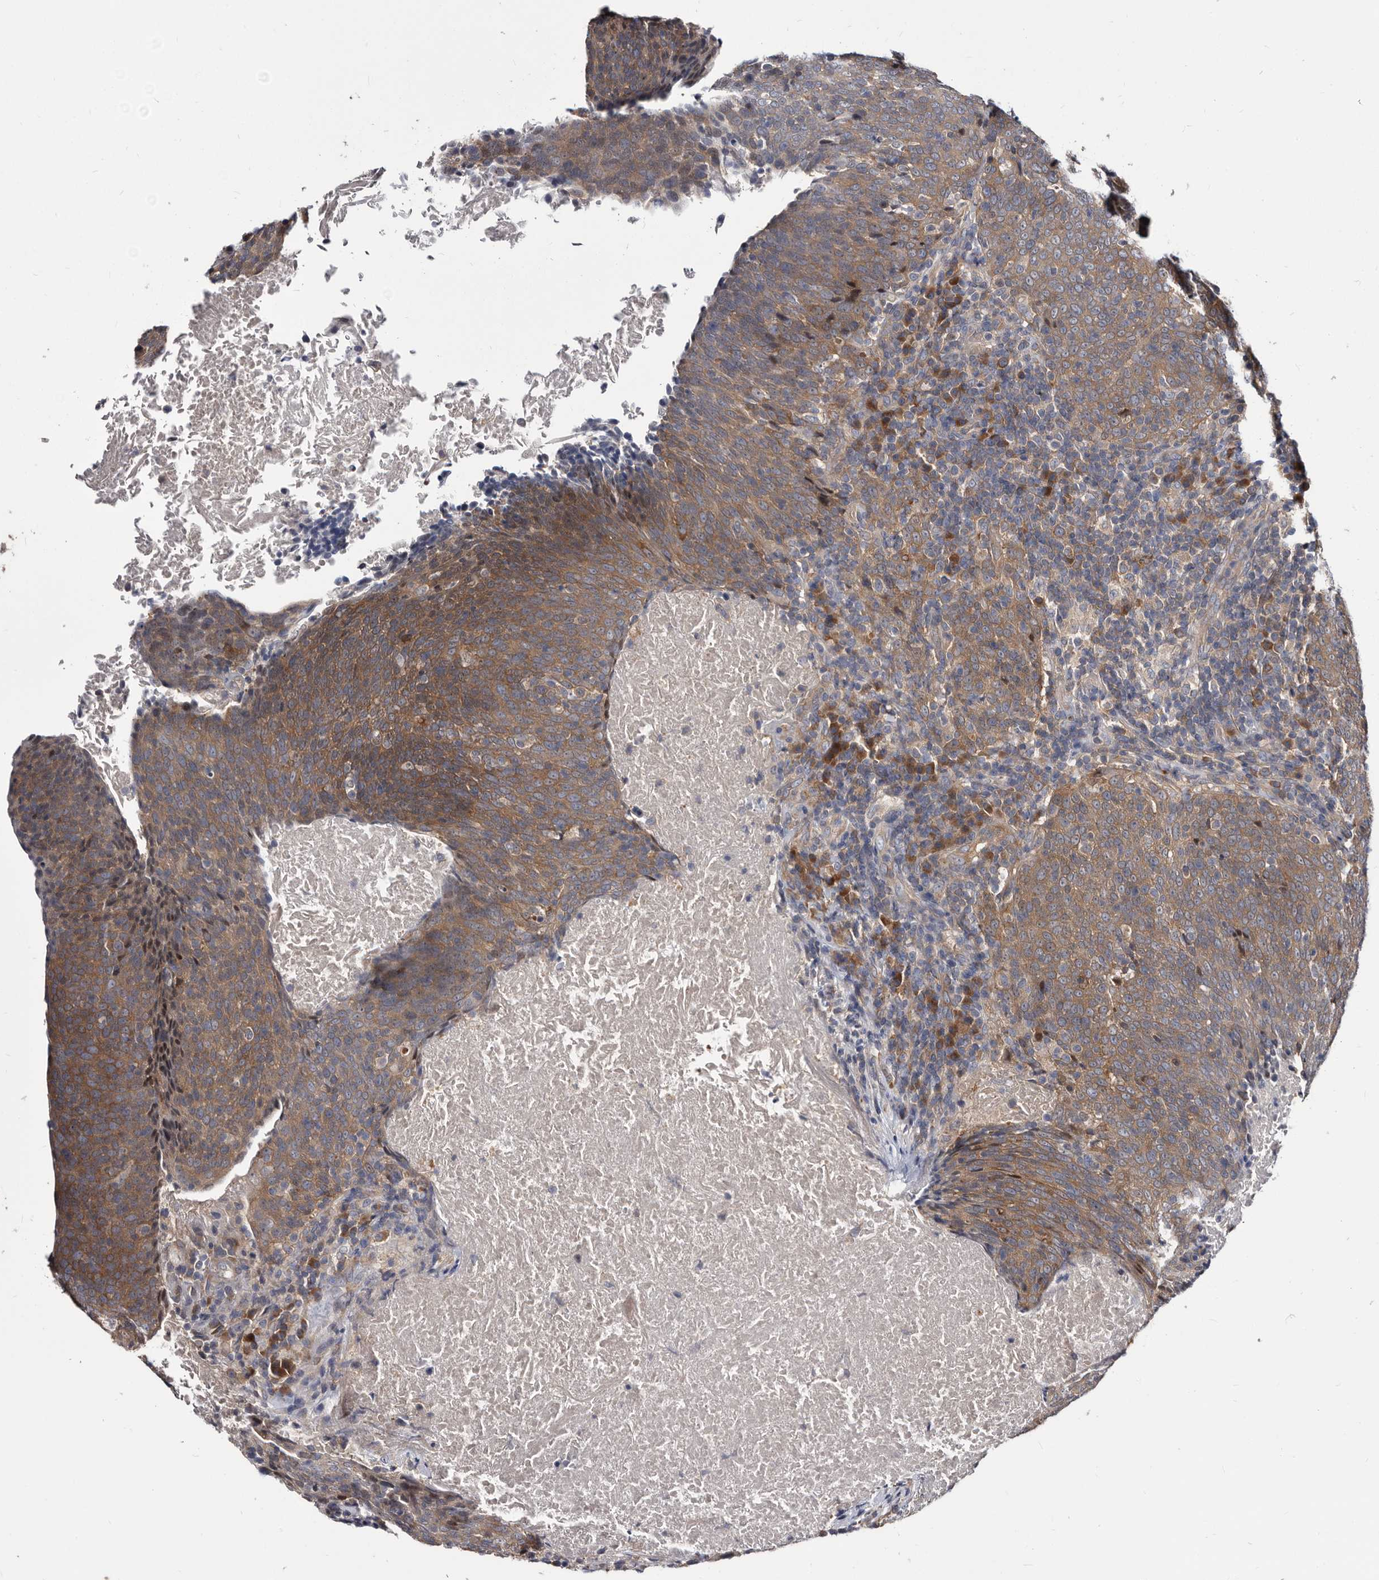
{"staining": {"intensity": "moderate", "quantity": ">75%", "location": "cytoplasmic/membranous"}, "tissue": "head and neck cancer", "cell_type": "Tumor cells", "image_type": "cancer", "snomed": [{"axis": "morphology", "description": "Squamous cell carcinoma, NOS"}, {"axis": "morphology", "description": "Squamous cell carcinoma, metastatic, NOS"}, {"axis": "topography", "description": "Lymph node"}, {"axis": "topography", "description": "Head-Neck"}], "caption": "A micrograph of head and neck metastatic squamous cell carcinoma stained for a protein shows moderate cytoplasmic/membranous brown staining in tumor cells.", "gene": "ABCF2", "patient": {"sex": "male", "age": 62}}